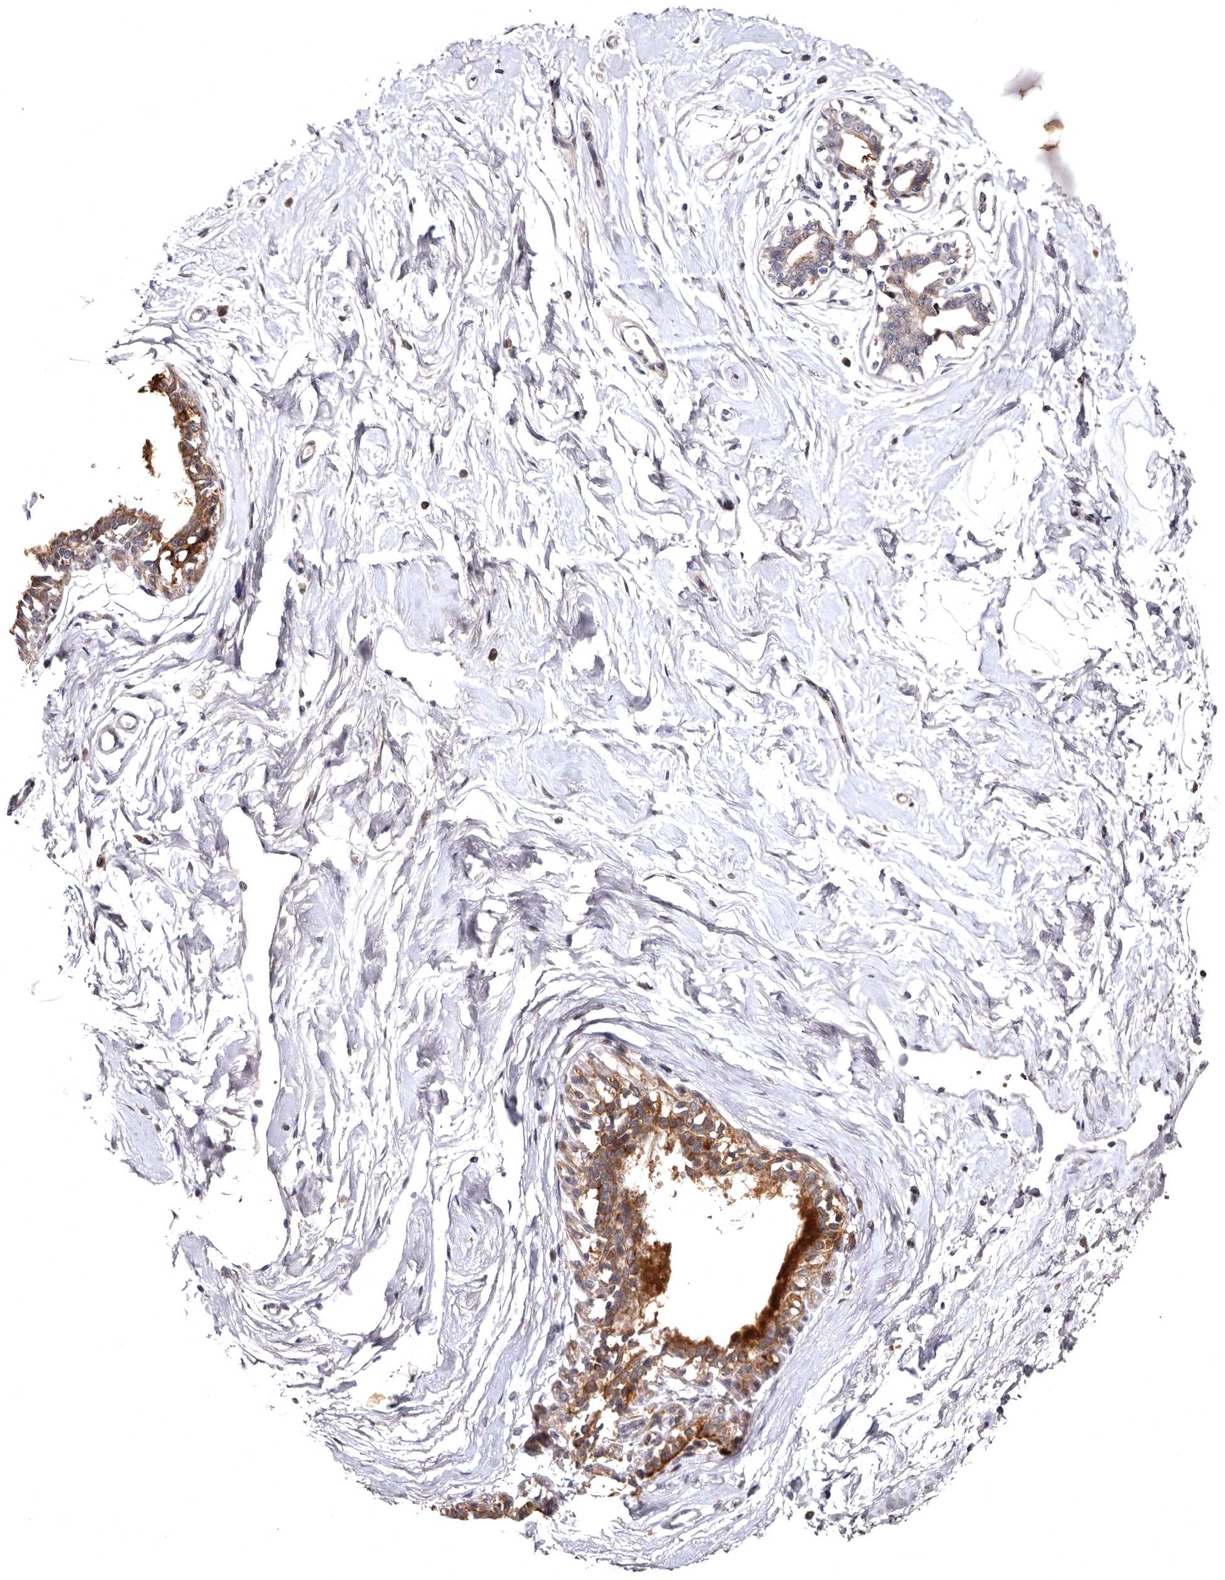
{"staining": {"intensity": "weak", "quantity": ">75%", "location": "cytoplasmic/membranous"}, "tissue": "breast", "cell_type": "Adipocytes", "image_type": "normal", "snomed": [{"axis": "morphology", "description": "Normal tissue, NOS"}, {"axis": "topography", "description": "Breast"}], "caption": "About >75% of adipocytes in normal breast demonstrate weak cytoplasmic/membranous protein positivity as visualized by brown immunohistochemical staining.", "gene": "FAM91A1", "patient": {"sex": "female", "age": 45}}